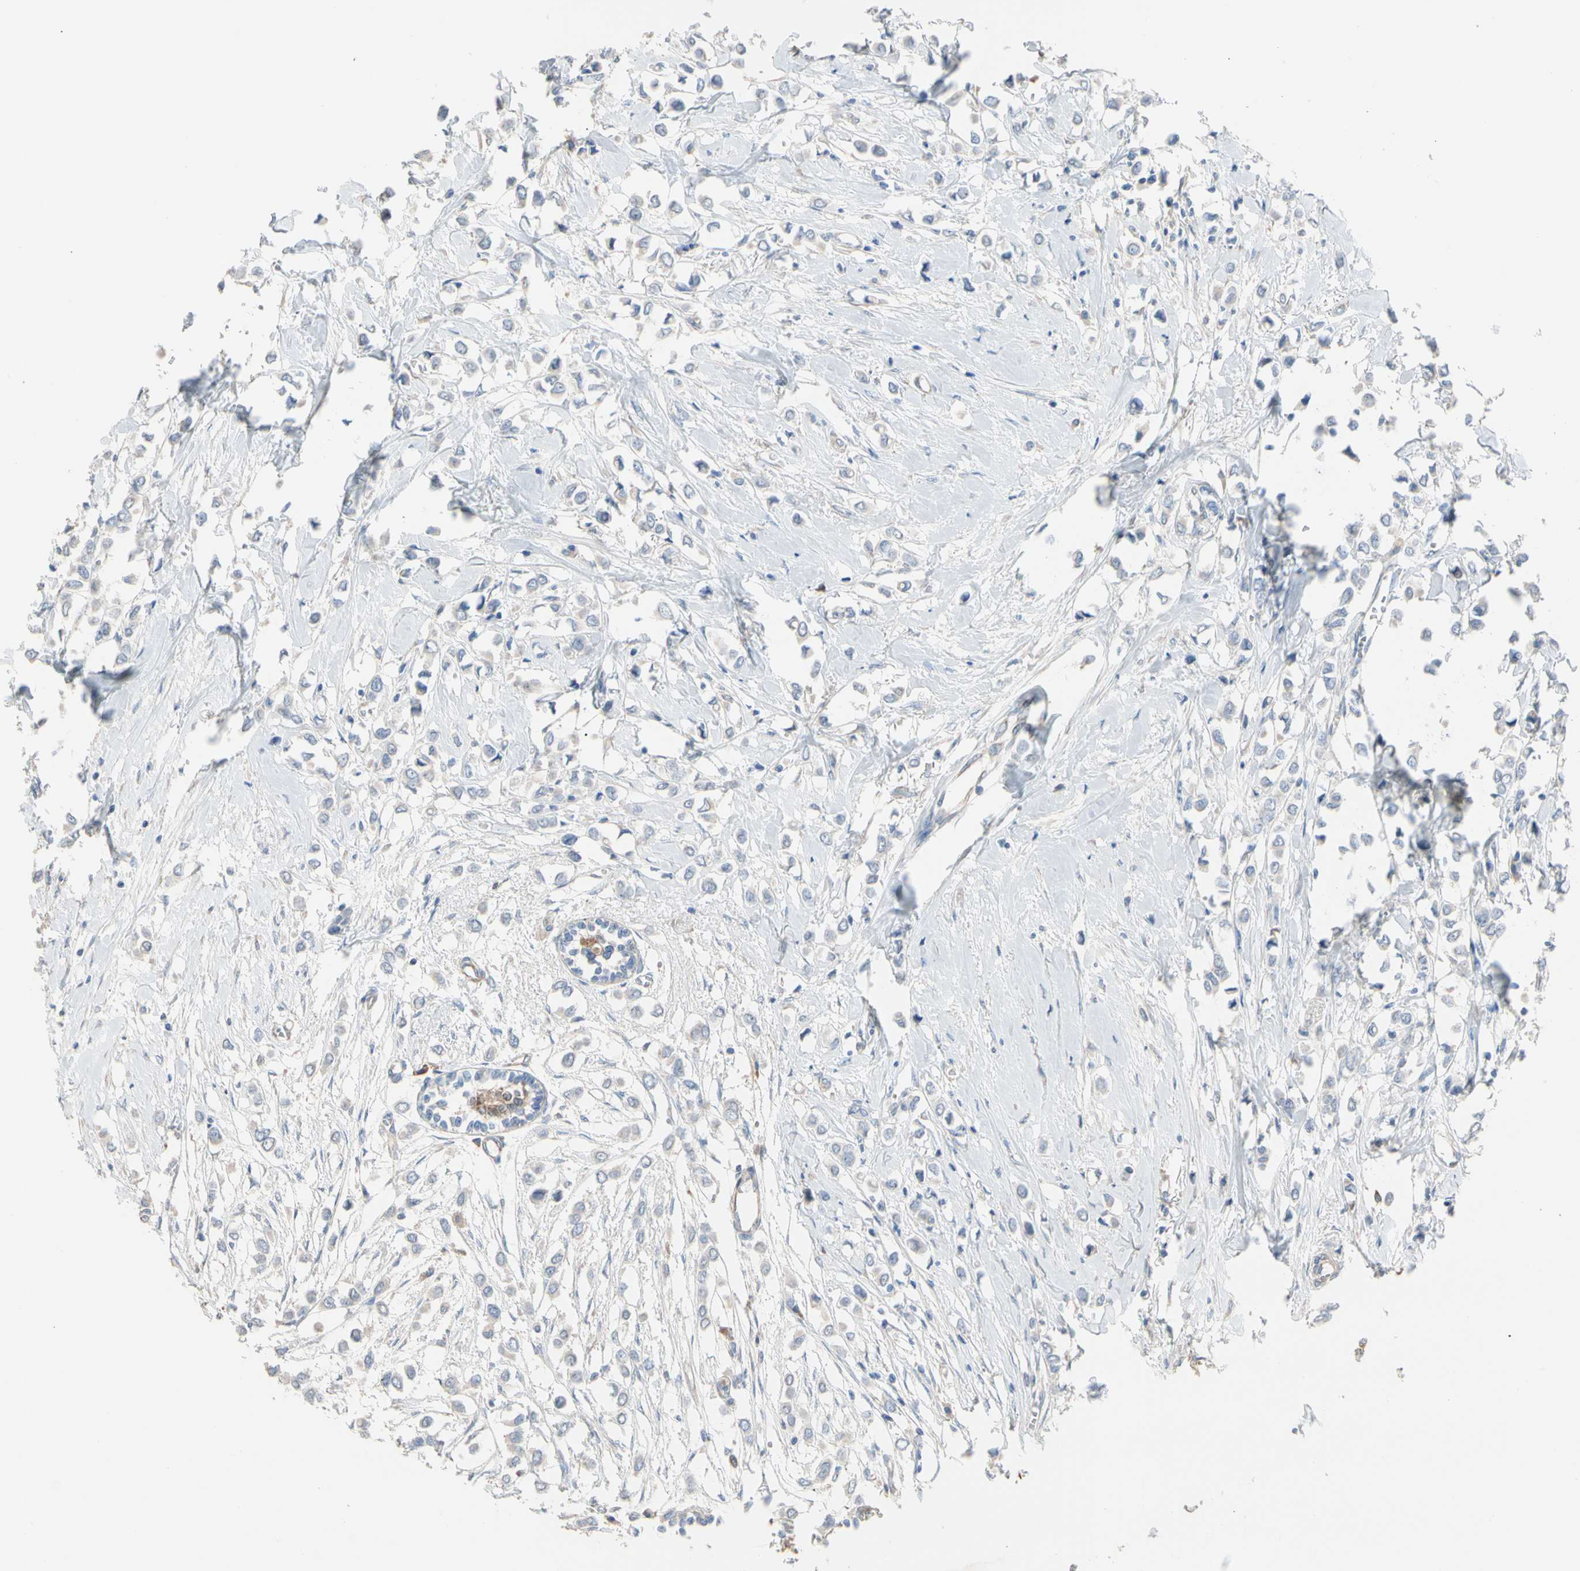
{"staining": {"intensity": "negative", "quantity": "none", "location": "none"}, "tissue": "breast cancer", "cell_type": "Tumor cells", "image_type": "cancer", "snomed": [{"axis": "morphology", "description": "Lobular carcinoma"}, {"axis": "topography", "description": "Breast"}], "caption": "Breast cancer (lobular carcinoma) stained for a protein using IHC shows no staining tumor cells.", "gene": "BBOX1", "patient": {"sex": "female", "age": 51}}